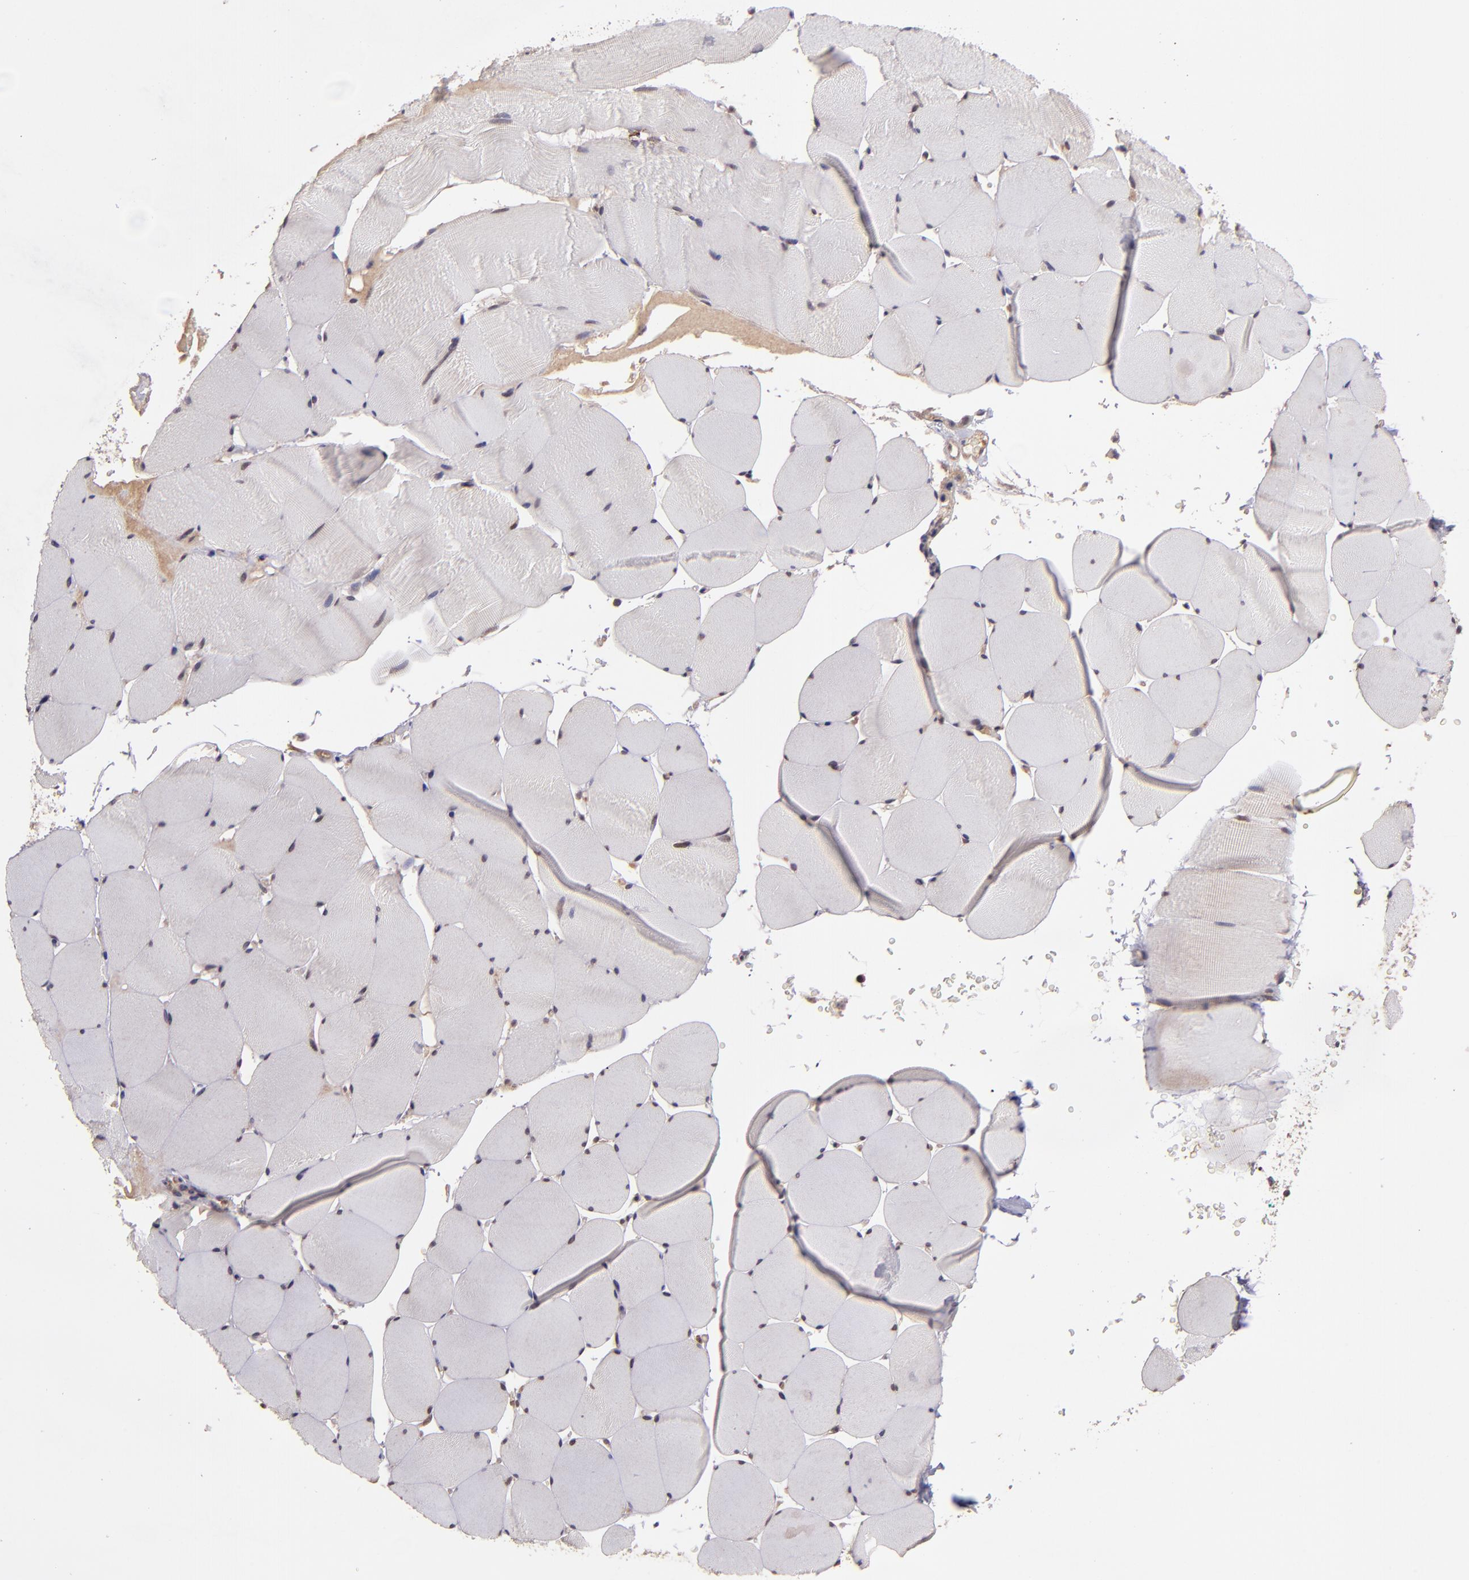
{"staining": {"intensity": "negative", "quantity": "none", "location": "none"}, "tissue": "skeletal muscle", "cell_type": "Myocytes", "image_type": "normal", "snomed": [{"axis": "morphology", "description": "Normal tissue, NOS"}, {"axis": "topography", "description": "Skeletal muscle"}], "caption": "Image shows no protein staining in myocytes of unremarkable skeletal muscle. (Brightfield microscopy of DAB (3,3'-diaminobenzidine) immunohistochemistry (IHC) at high magnification).", "gene": "USP51", "patient": {"sex": "male", "age": 62}}